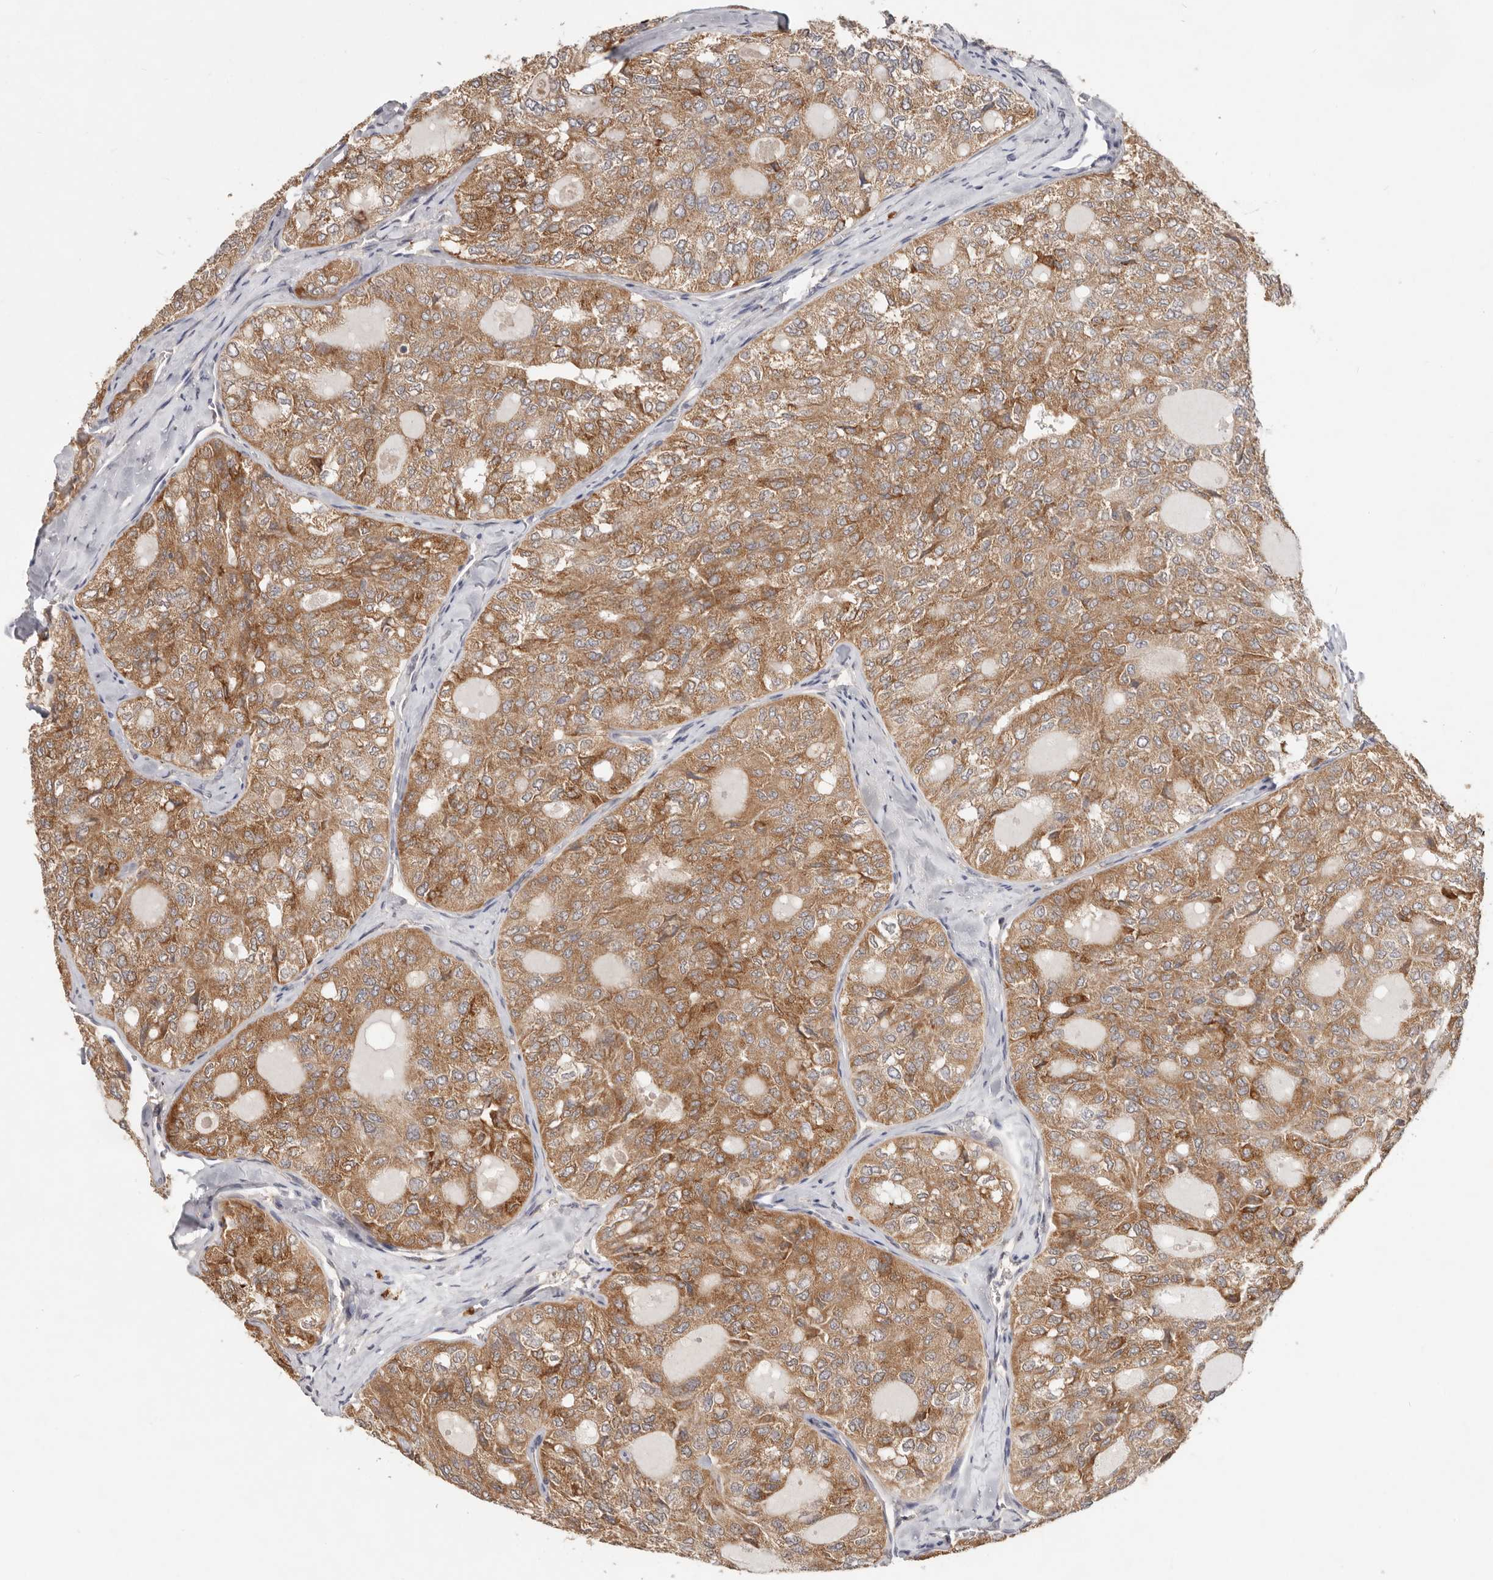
{"staining": {"intensity": "moderate", "quantity": ">75%", "location": "cytoplasmic/membranous"}, "tissue": "thyroid cancer", "cell_type": "Tumor cells", "image_type": "cancer", "snomed": [{"axis": "morphology", "description": "Follicular adenoma carcinoma, NOS"}, {"axis": "topography", "description": "Thyroid gland"}], "caption": "A brown stain labels moderate cytoplasmic/membranous staining of a protein in follicular adenoma carcinoma (thyroid) tumor cells.", "gene": "WDR77", "patient": {"sex": "male", "age": 75}}